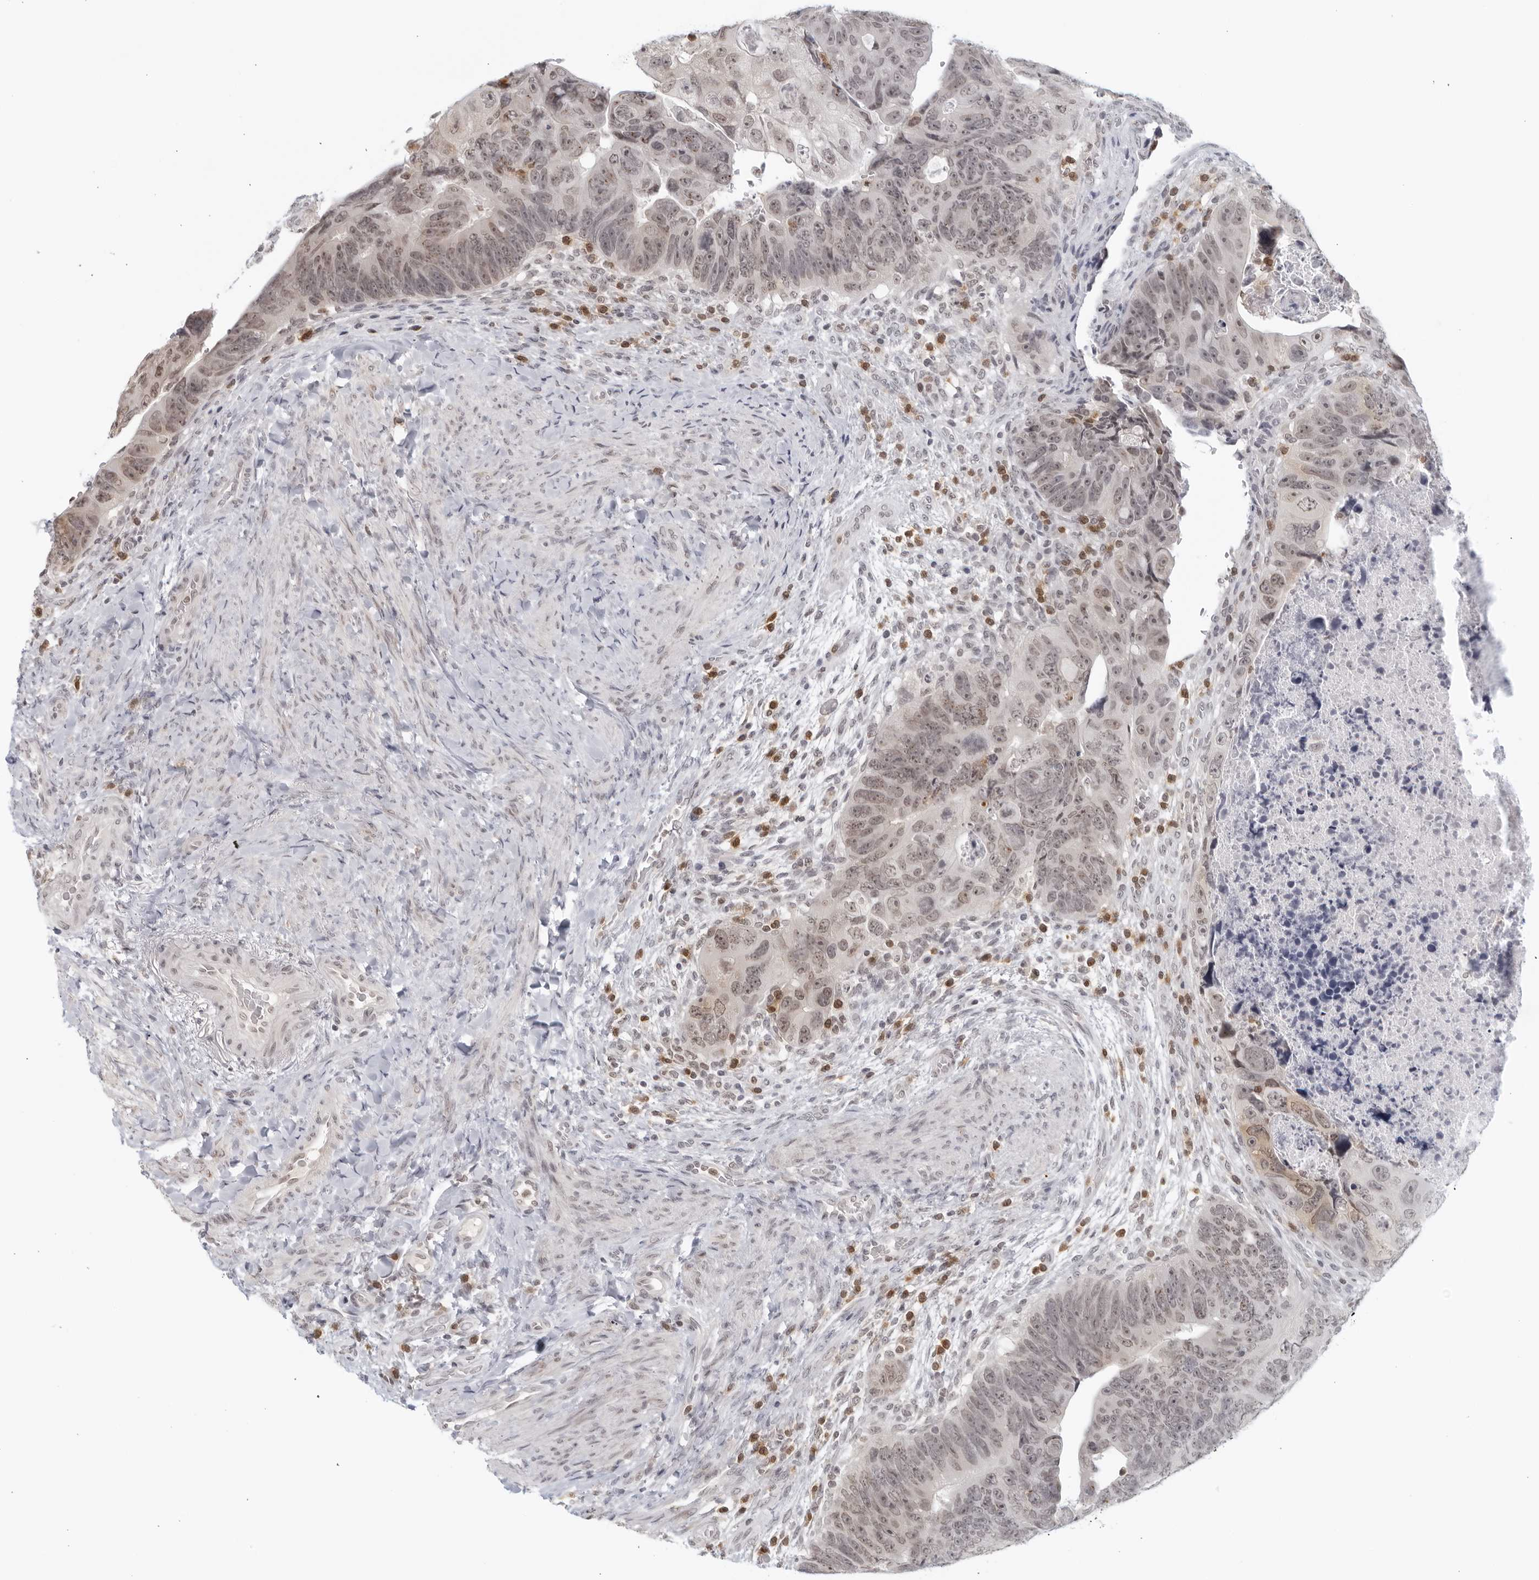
{"staining": {"intensity": "moderate", "quantity": "<25%", "location": "nuclear"}, "tissue": "colorectal cancer", "cell_type": "Tumor cells", "image_type": "cancer", "snomed": [{"axis": "morphology", "description": "Adenocarcinoma, NOS"}, {"axis": "topography", "description": "Rectum"}], "caption": "DAB immunohistochemical staining of human colorectal adenocarcinoma displays moderate nuclear protein positivity in approximately <25% of tumor cells.", "gene": "RAB11FIP3", "patient": {"sex": "male", "age": 59}}